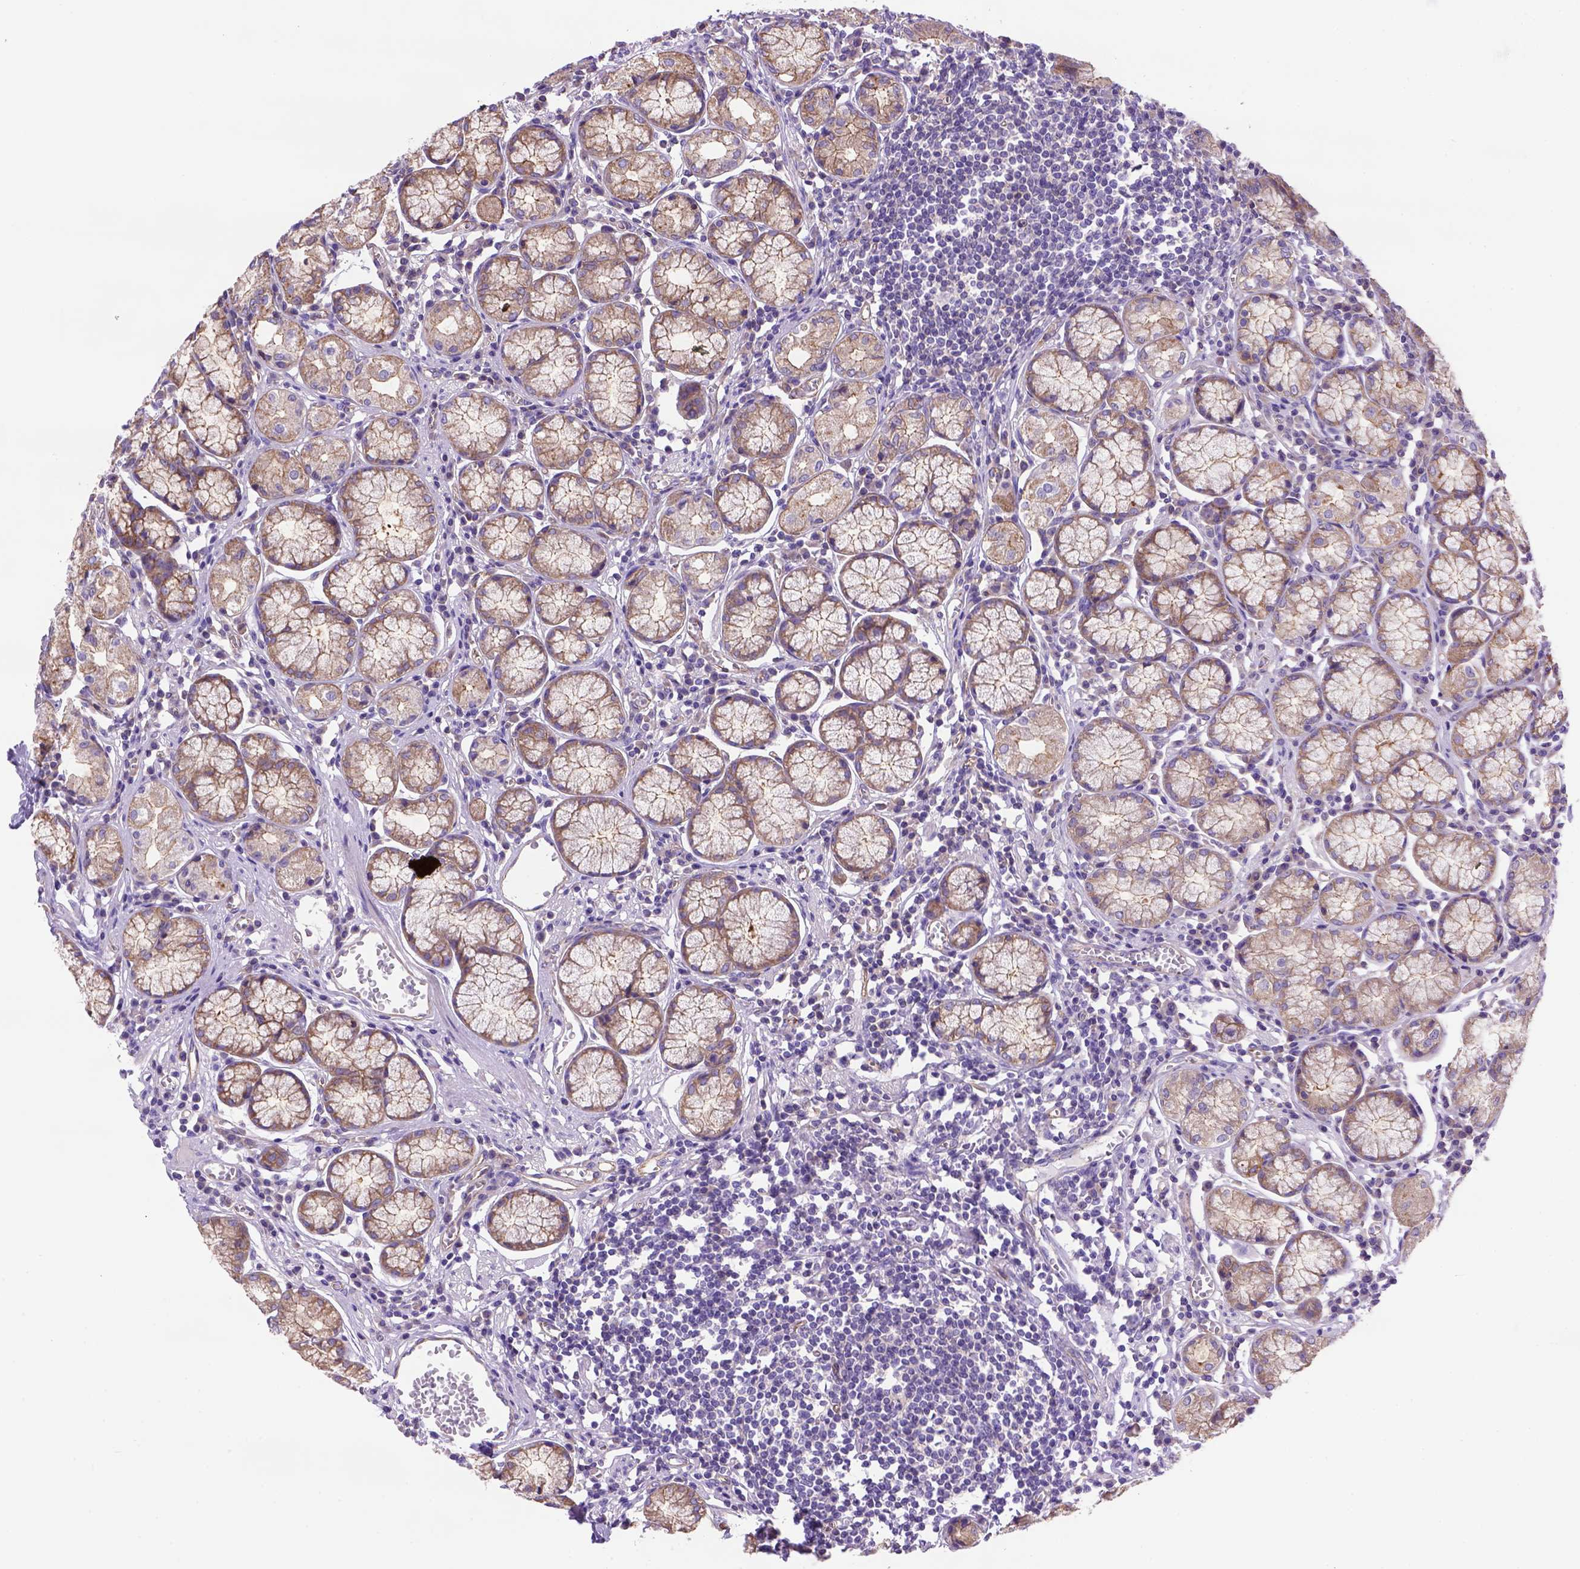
{"staining": {"intensity": "moderate", "quantity": ">75%", "location": "cytoplasmic/membranous"}, "tissue": "stomach", "cell_type": "Glandular cells", "image_type": "normal", "snomed": [{"axis": "morphology", "description": "Normal tissue, NOS"}, {"axis": "topography", "description": "Stomach"}], "caption": "Stomach stained with a brown dye shows moderate cytoplasmic/membranous positive positivity in about >75% of glandular cells.", "gene": "PEX12", "patient": {"sex": "male", "age": 55}}